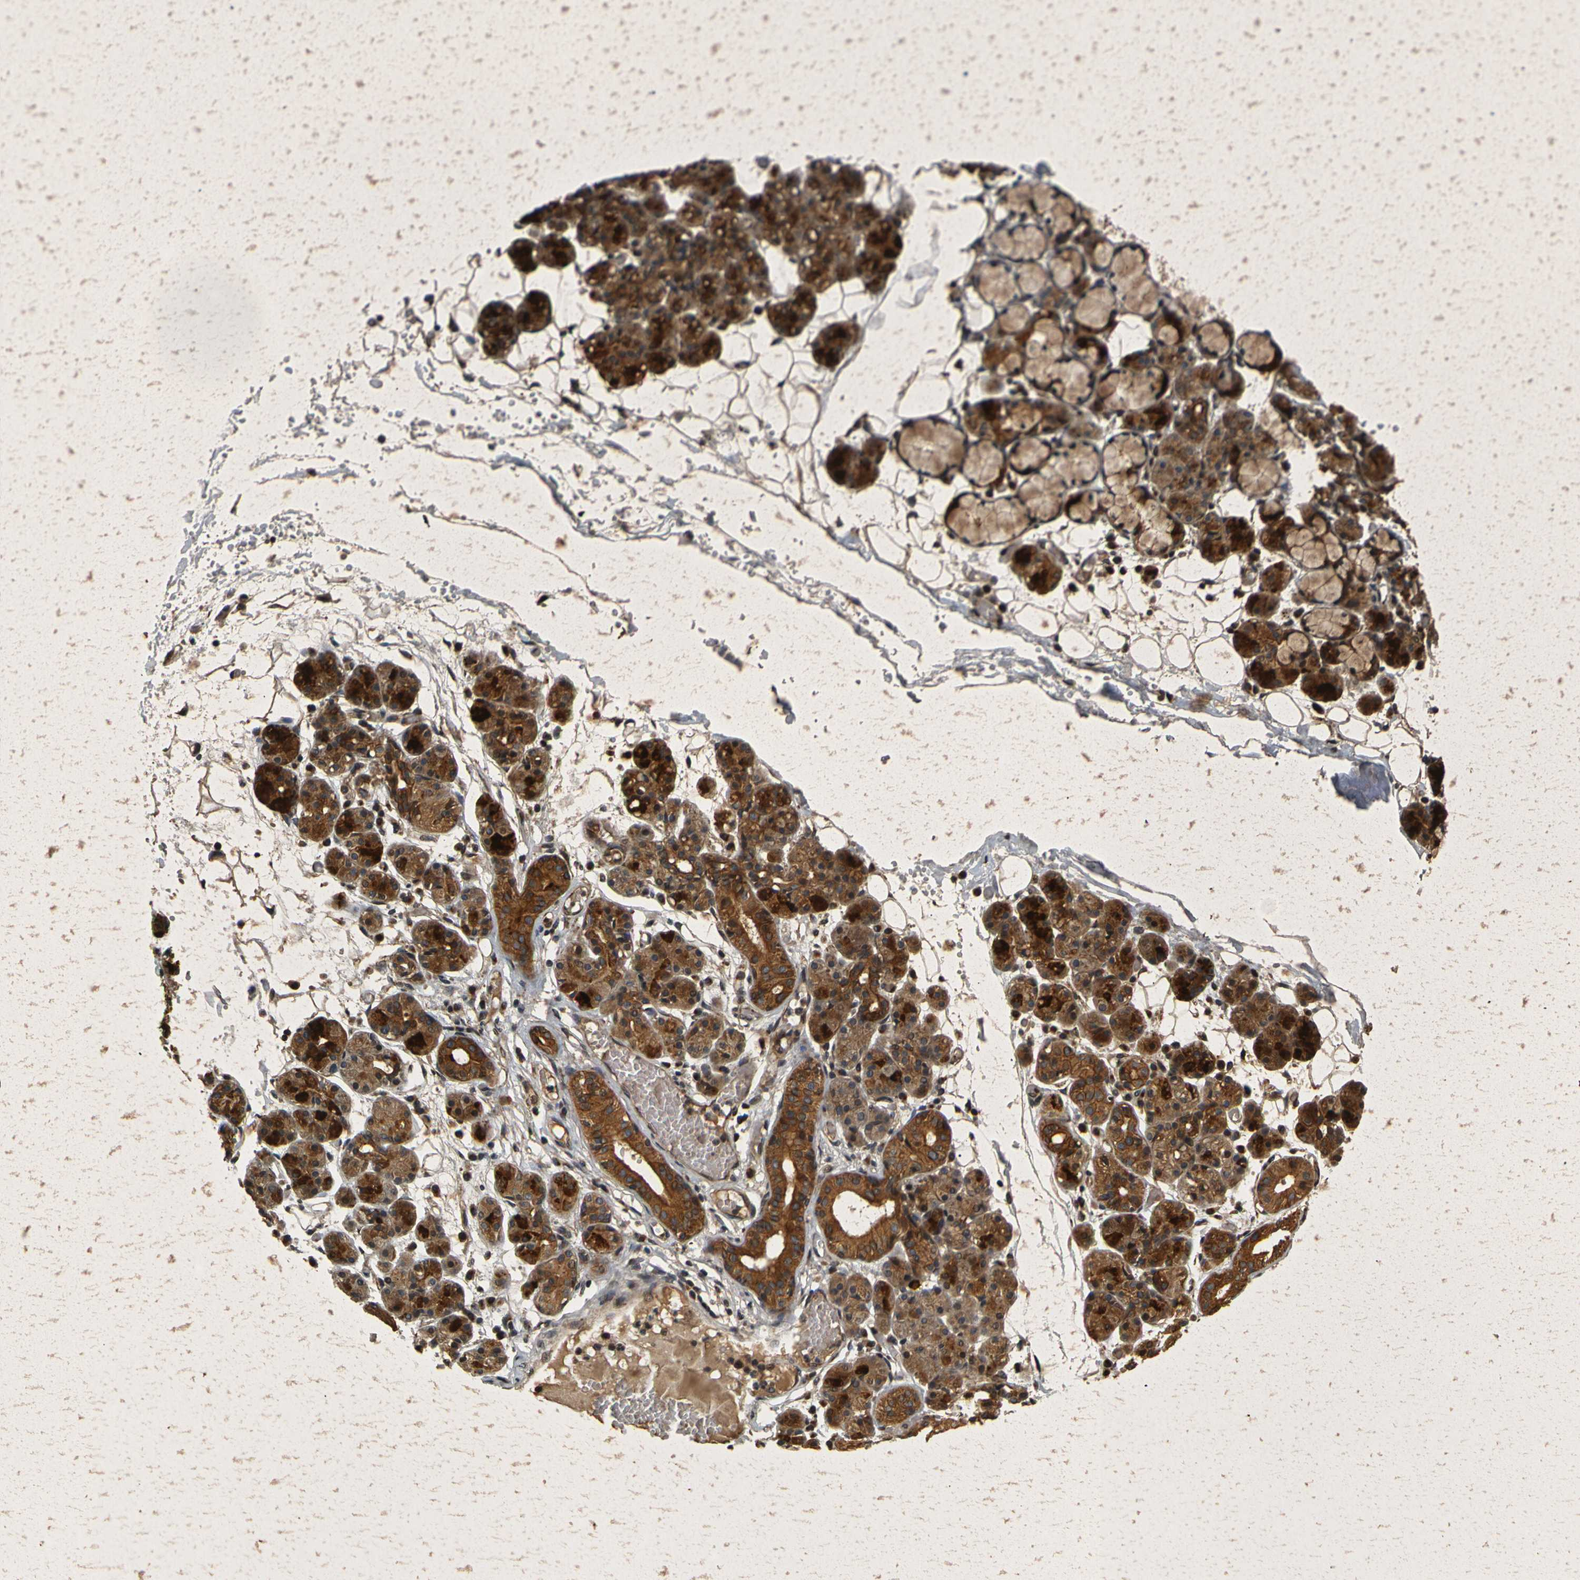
{"staining": {"intensity": "strong", "quantity": ">75%", "location": "cytoplasmic/membranous,nuclear"}, "tissue": "salivary gland", "cell_type": "Glandular cells", "image_type": "normal", "snomed": [{"axis": "morphology", "description": "Normal tissue, NOS"}, {"axis": "topography", "description": "Salivary gland"}], "caption": "High-magnification brightfield microscopy of normal salivary gland stained with DAB (brown) and counterstained with hematoxylin (blue). glandular cells exhibit strong cytoplasmic/membranous,nuclear expression is appreciated in about>75% of cells. (Brightfield microscopy of DAB IHC at high magnification).", "gene": "AKAP9", "patient": {"sex": "male", "age": 63}}